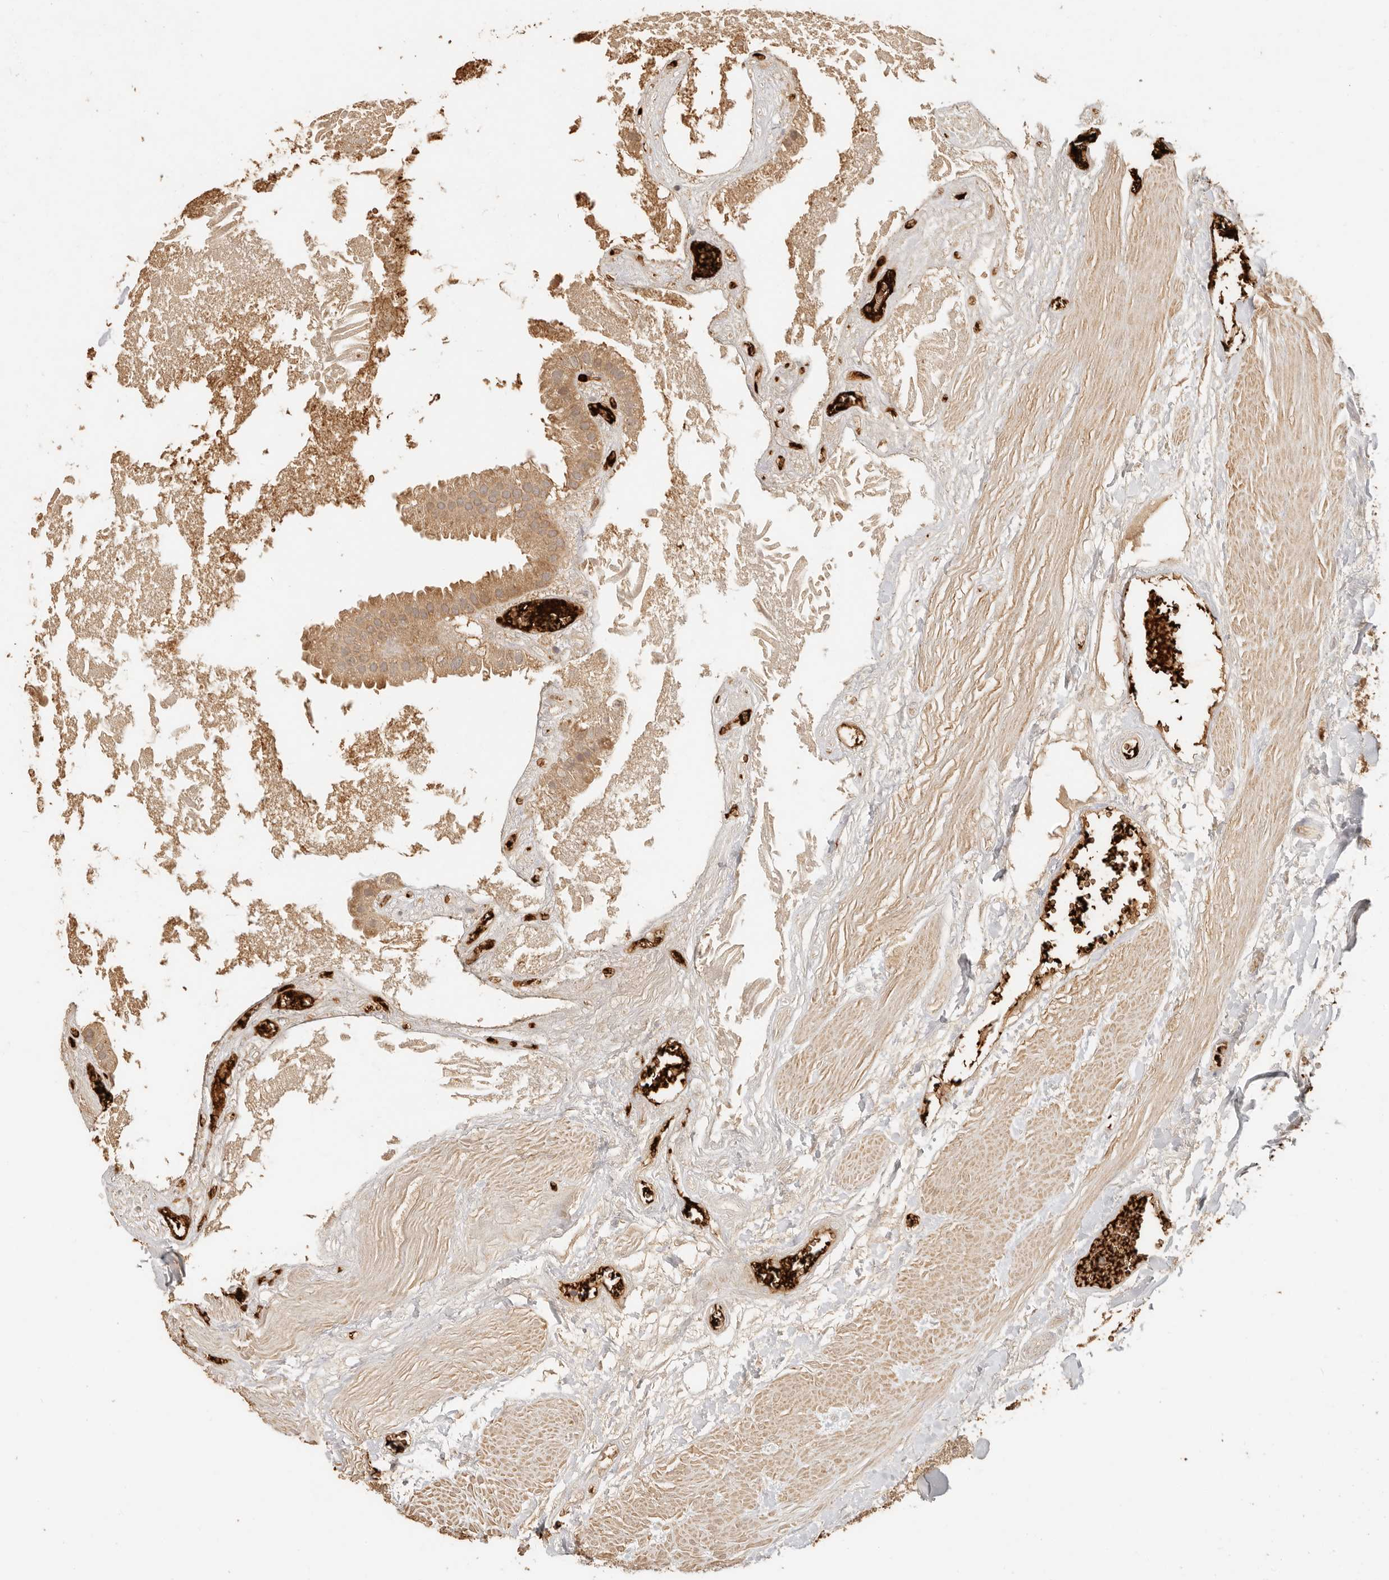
{"staining": {"intensity": "moderate", "quantity": ">75%", "location": "cytoplasmic/membranous"}, "tissue": "gallbladder", "cell_type": "Glandular cells", "image_type": "normal", "snomed": [{"axis": "morphology", "description": "Normal tissue, NOS"}, {"axis": "topography", "description": "Gallbladder"}], "caption": "Gallbladder stained with a brown dye shows moderate cytoplasmic/membranous positive staining in approximately >75% of glandular cells.", "gene": "INTS11", "patient": {"sex": "male", "age": 55}}